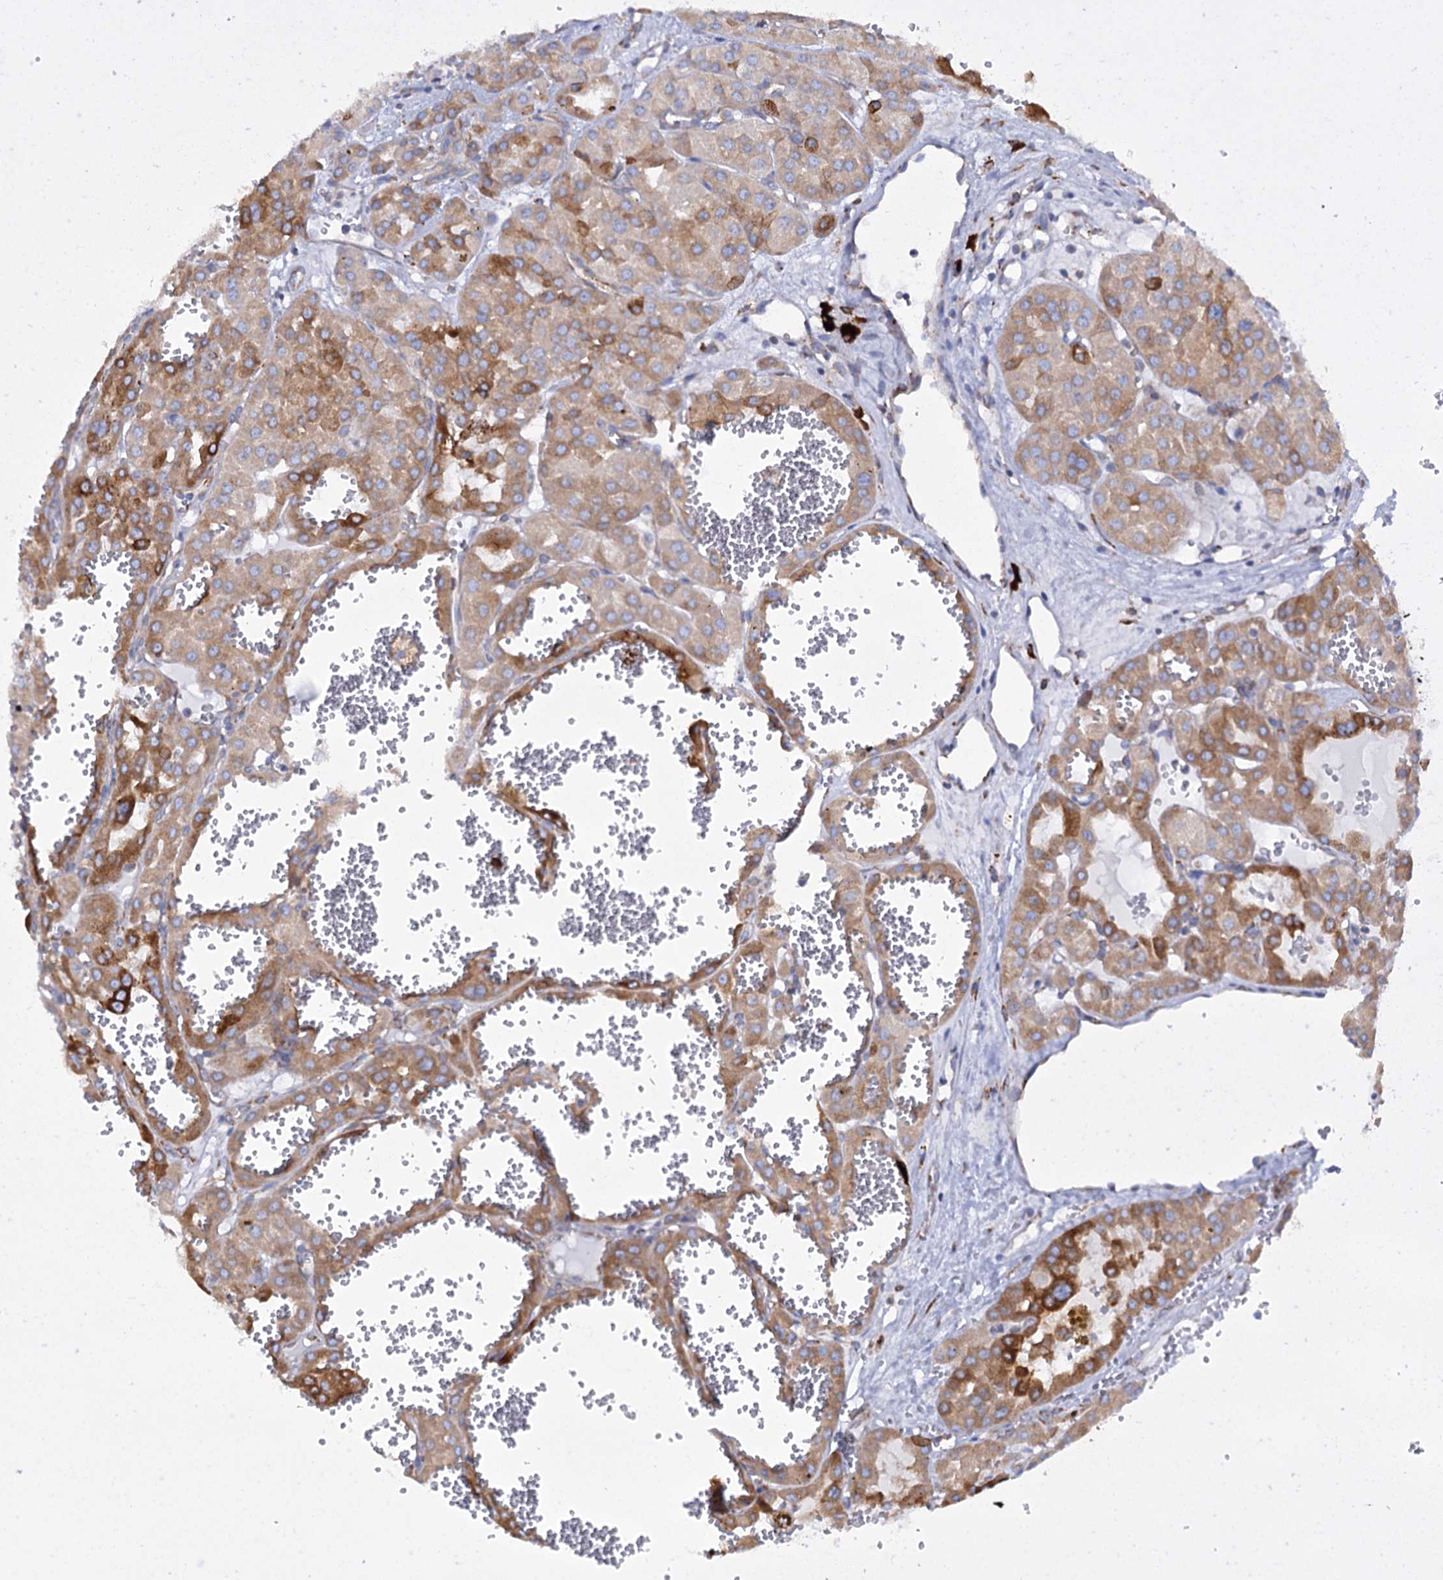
{"staining": {"intensity": "moderate", "quantity": ">75%", "location": "cytoplasmic/membranous"}, "tissue": "renal cancer", "cell_type": "Tumor cells", "image_type": "cancer", "snomed": [{"axis": "morphology", "description": "Carcinoma, NOS"}, {"axis": "topography", "description": "Kidney"}], "caption": "An image of renal cancer stained for a protein displays moderate cytoplasmic/membranous brown staining in tumor cells.", "gene": "SHE", "patient": {"sex": "female", "age": 75}}